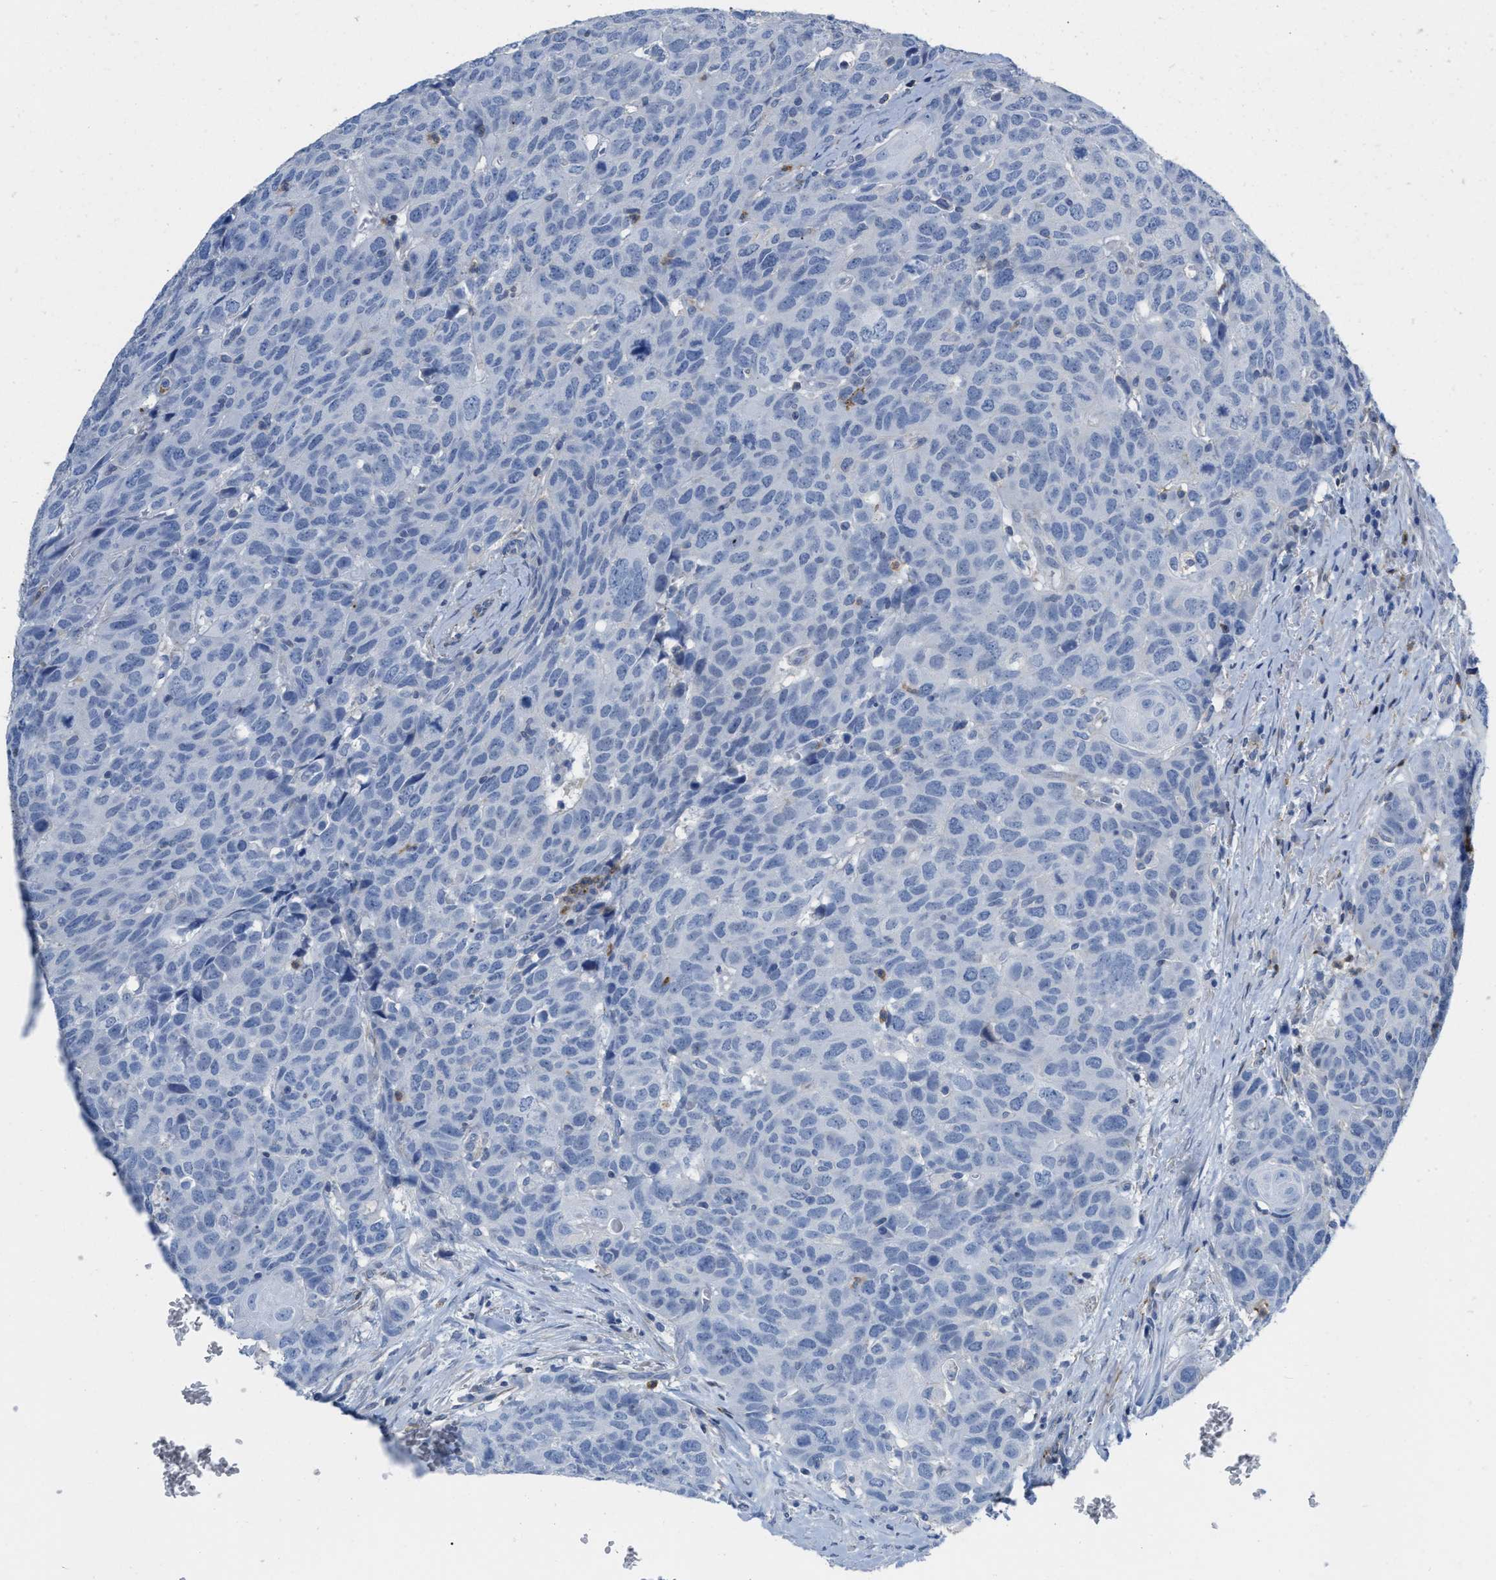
{"staining": {"intensity": "negative", "quantity": "none", "location": "none"}, "tissue": "head and neck cancer", "cell_type": "Tumor cells", "image_type": "cancer", "snomed": [{"axis": "morphology", "description": "Squamous cell carcinoma, NOS"}, {"axis": "topography", "description": "Head-Neck"}], "caption": "Tumor cells are negative for brown protein staining in head and neck cancer. Brightfield microscopy of immunohistochemistry (IHC) stained with DAB (3,3'-diaminobenzidine) (brown) and hematoxylin (blue), captured at high magnification.", "gene": "PRMT2", "patient": {"sex": "male", "age": 66}}